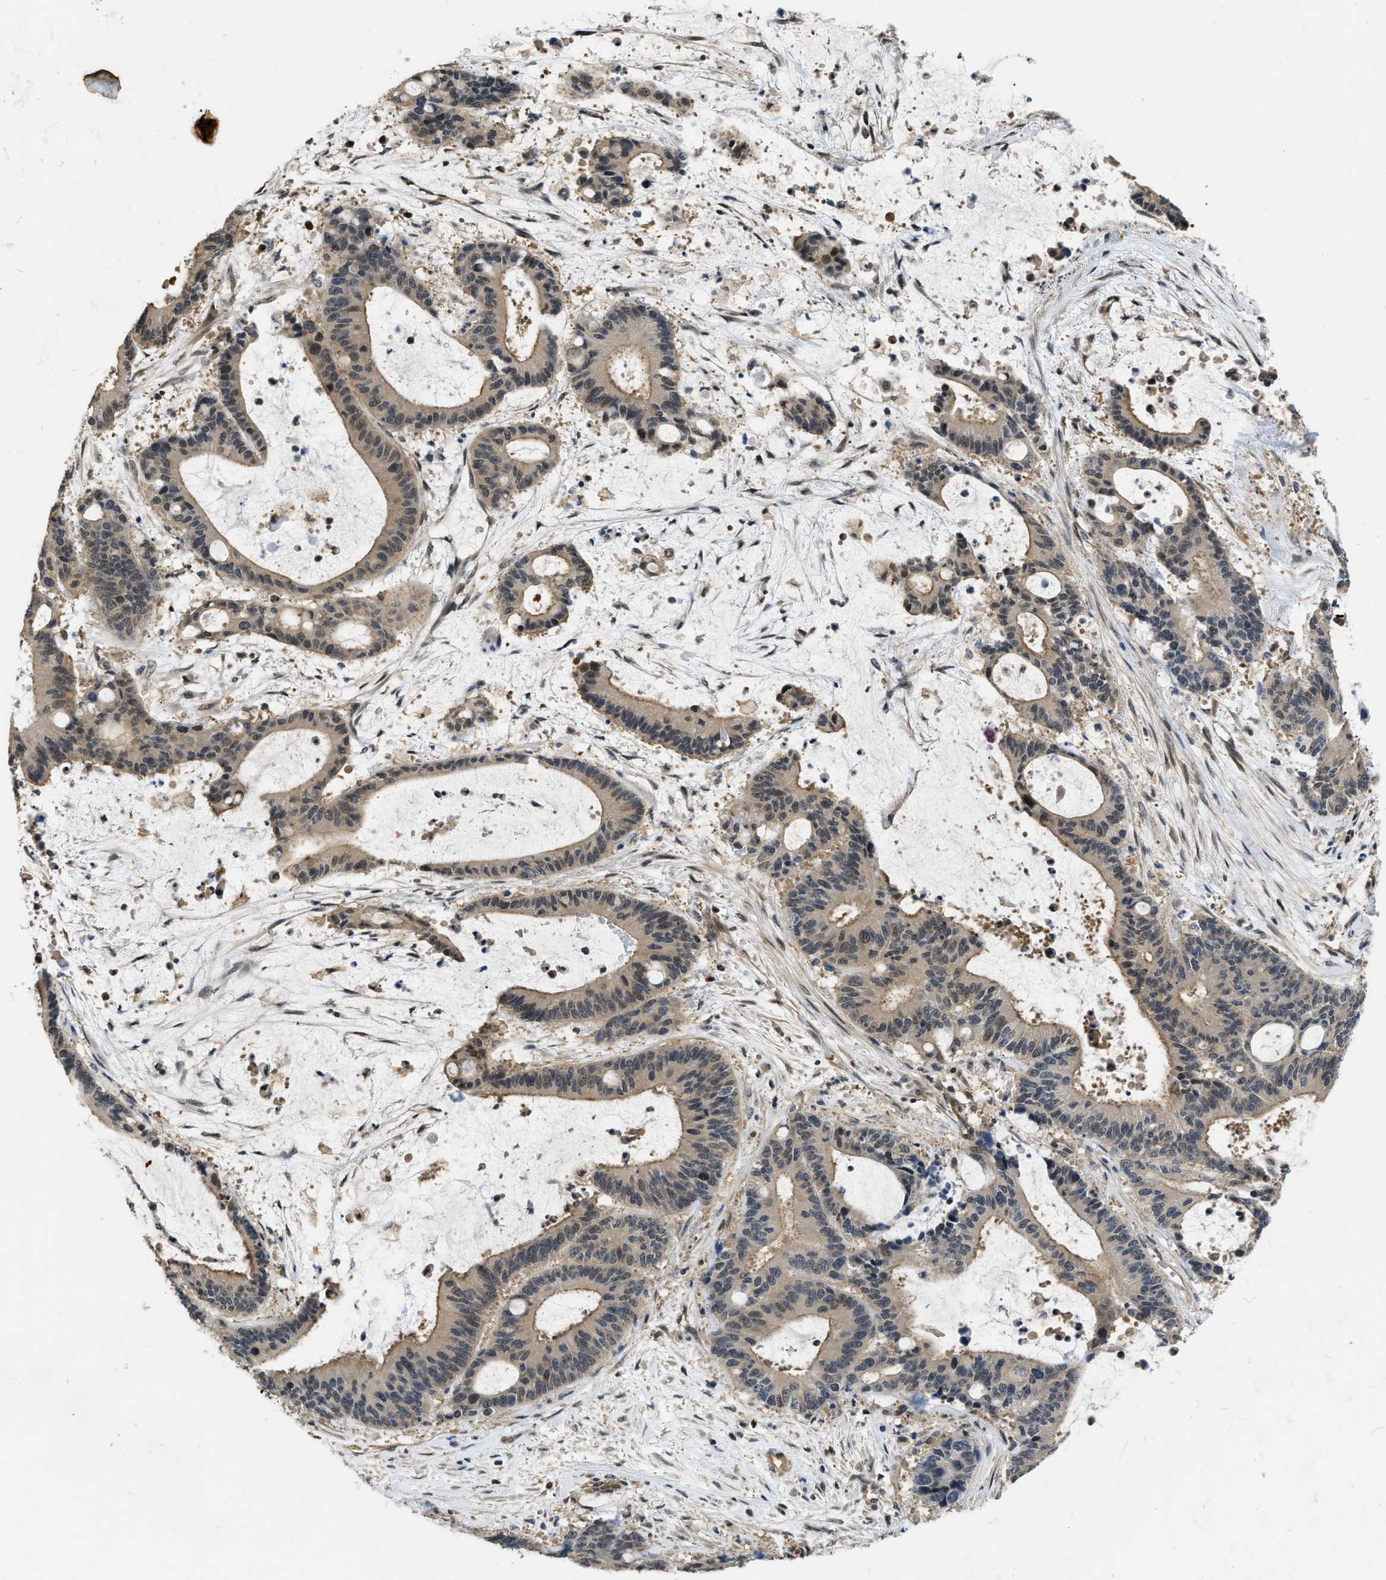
{"staining": {"intensity": "weak", "quantity": "25%-75%", "location": "cytoplasmic/membranous"}, "tissue": "liver cancer", "cell_type": "Tumor cells", "image_type": "cancer", "snomed": [{"axis": "morphology", "description": "Normal tissue, NOS"}, {"axis": "morphology", "description": "Cholangiocarcinoma"}, {"axis": "topography", "description": "Liver"}, {"axis": "topography", "description": "Peripheral nerve tissue"}], "caption": "Cholangiocarcinoma (liver) was stained to show a protein in brown. There is low levels of weak cytoplasmic/membranous expression in about 25%-75% of tumor cells. The staining was performed using DAB to visualize the protein expression in brown, while the nuclei were stained in blue with hematoxylin (Magnification: 20x).", "gene": "TES", "patient": {"sex": "female", "age": 73}}